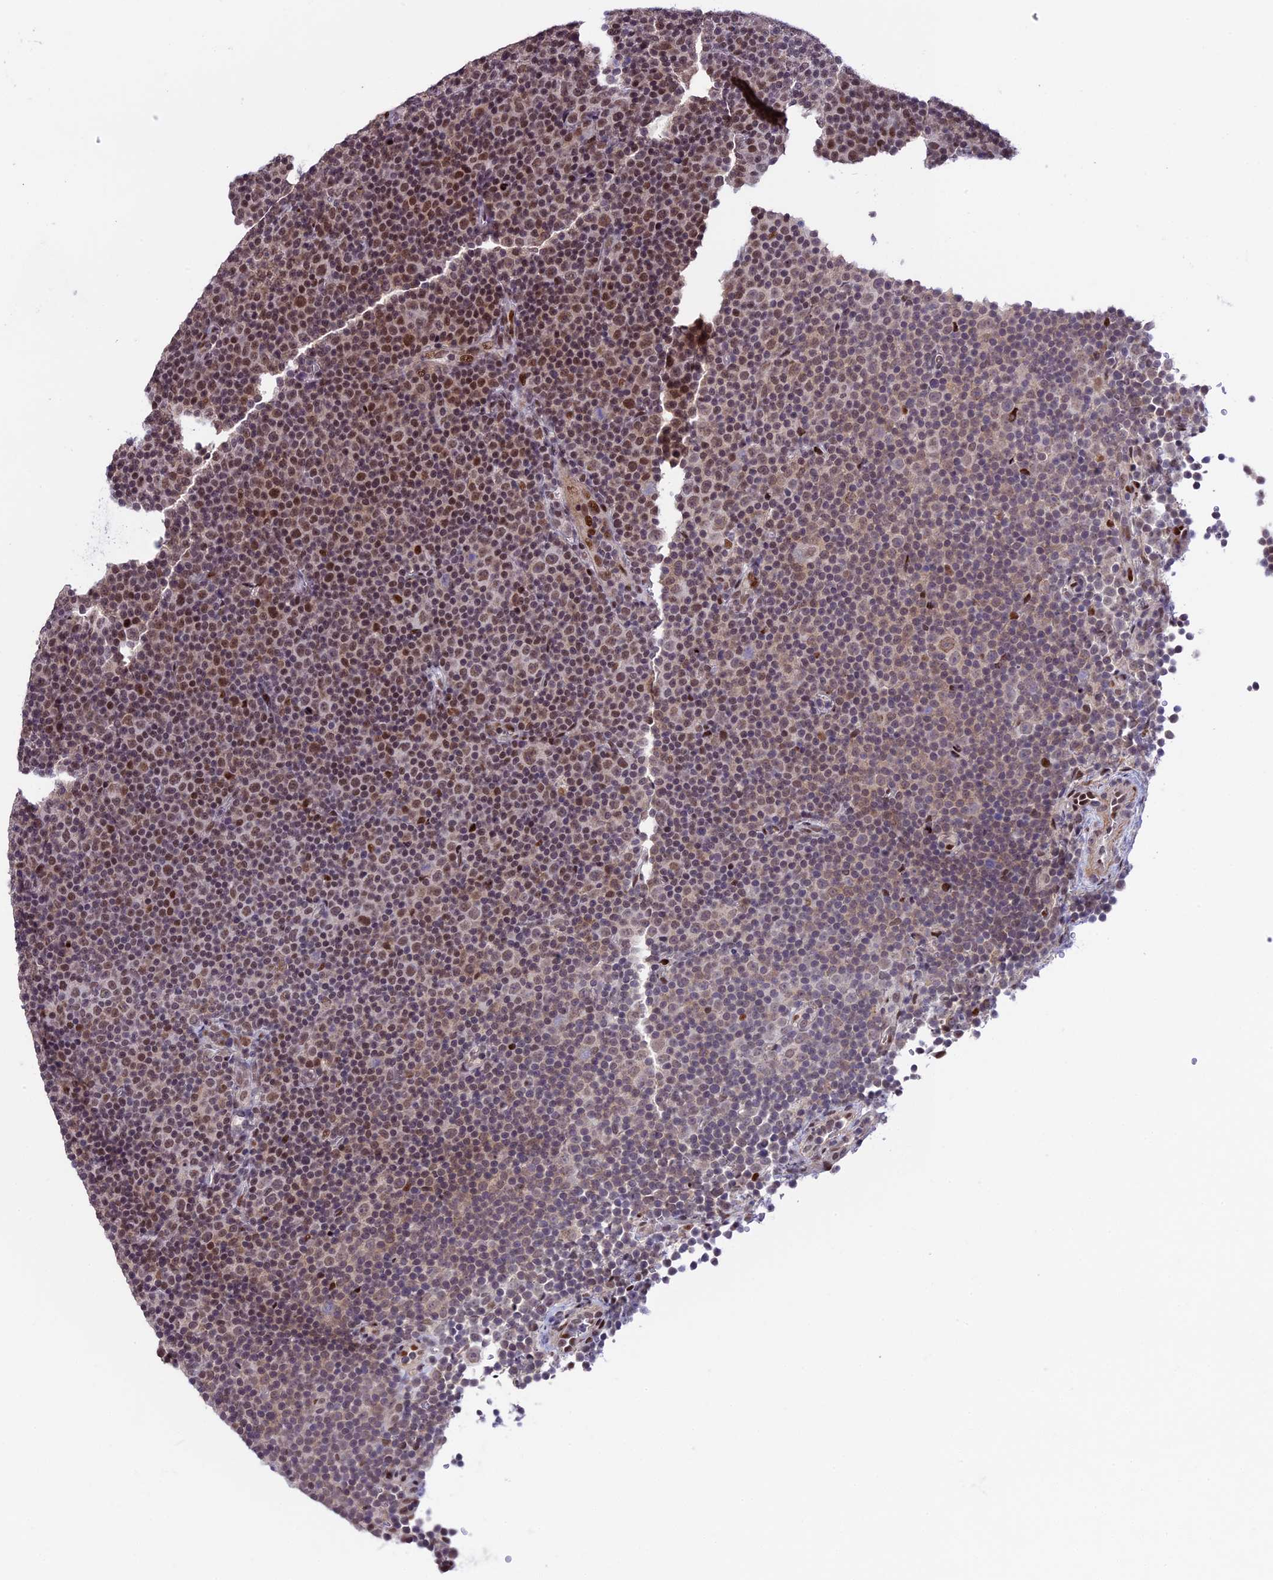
{"staining": {"intensity": "moderate", "quantity": "25%-75%", "location": "nuclear"}, "tissue": "lymphoma", "cell_type": "Tumor cells", "image_type": "cancer", "snomed": [{"axis": "morphology", "description": "Malignant lymphoma, non-Hodgkin's type, Low grade"}, {"axis": "topography", "description": "Lymph node"}], "caption": "Lymphoma stained with immunohistochemistry (IHC) exhibits moderate nuclear staining in approximately 25%-75% of tumor cells.", "gene": "TCP11L2", "patient": {"sex": "female", "age": 67}}